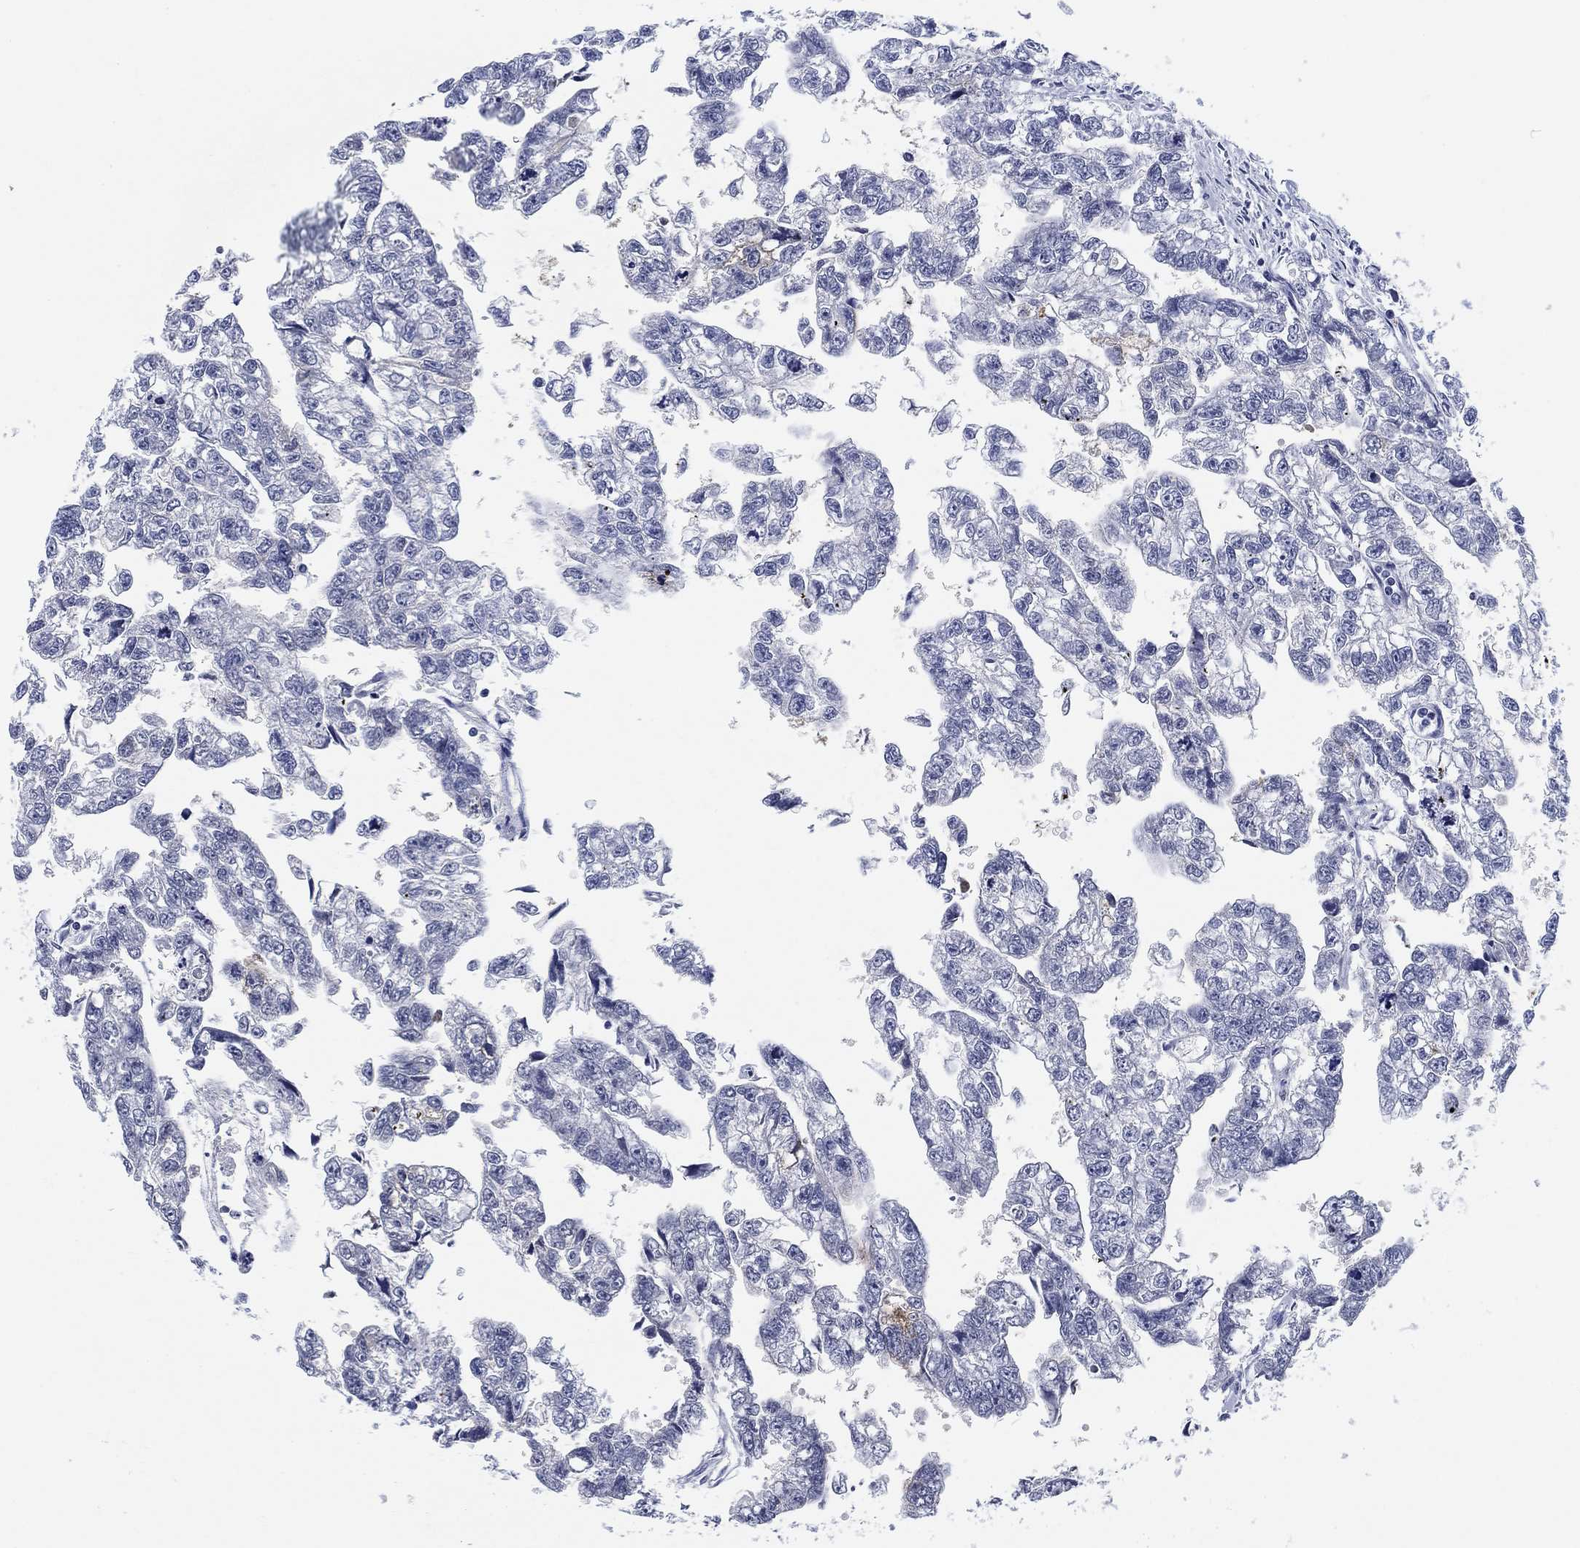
{"staining": {"intensity": "negative", "quantity": "none", "location": "none"}, "tissue": "testis cancer", "cell_type": "Tumor cells", "image_type": "cancer", "snomed": [{"axis": "morphology", "description": "Carcinoma, Embryonal, NOS"}, {"axis": "morphology", "description": "Teratoma, malignant, NOS"}, {"axis": "topography", "description": "Testis"}], "caption": "DAB (3,3'-diaminobenzidine) immunohistochemical staining of human testis cancer reveals no significant staining in tumor cells.", "gene": "OTUB2", "patient": {"sex": "male", "age": 44}}